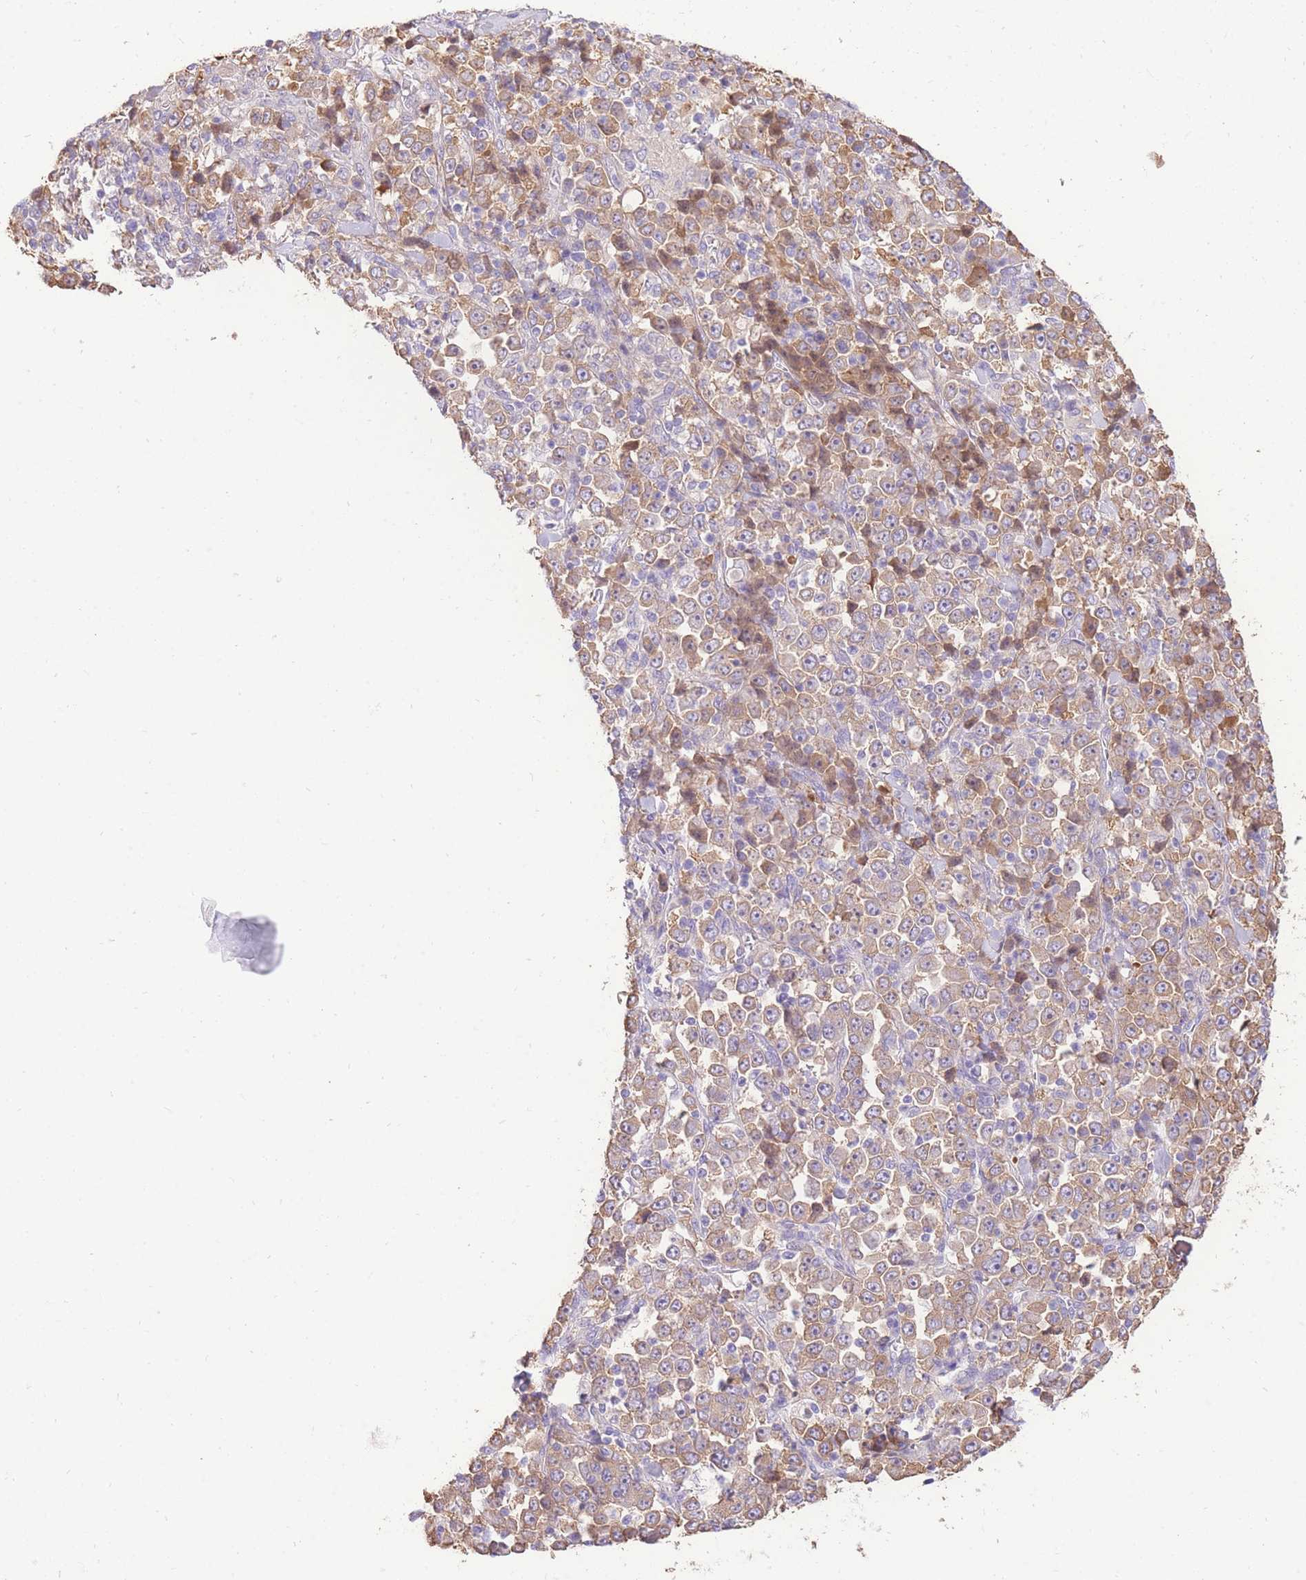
{"staining": {"intensity": "weak", "quantity": ">75%", "location": "cytoplasmic/membranous"}, "tissue": "stomach cancer", "cell_type": "Tumor cells", "image_type": "cancer", "snomed": [{"axis": "morphology", "description": "Normal tissue, NOS"}, {"axis": "morphology", "description": "Adenocarcinoma, NOS"}, {"axis": "topography", "description": "Stomach, upper"}, {"axis": "topography", "description": "Stomach"}], "caption": "A histopathology image of human stomach cancer stained for a protein demonstrates weak cytoplasmic/membranous brown staining in tumor cells. The protein is stained brown, and the nuclei are stained in blue (DAB (3,3'-diaminobenzidine) IHC with brightfield microscopy, high magnification).", "gene": "LIPH", "patient": {"sex": "male", "age": 59}}